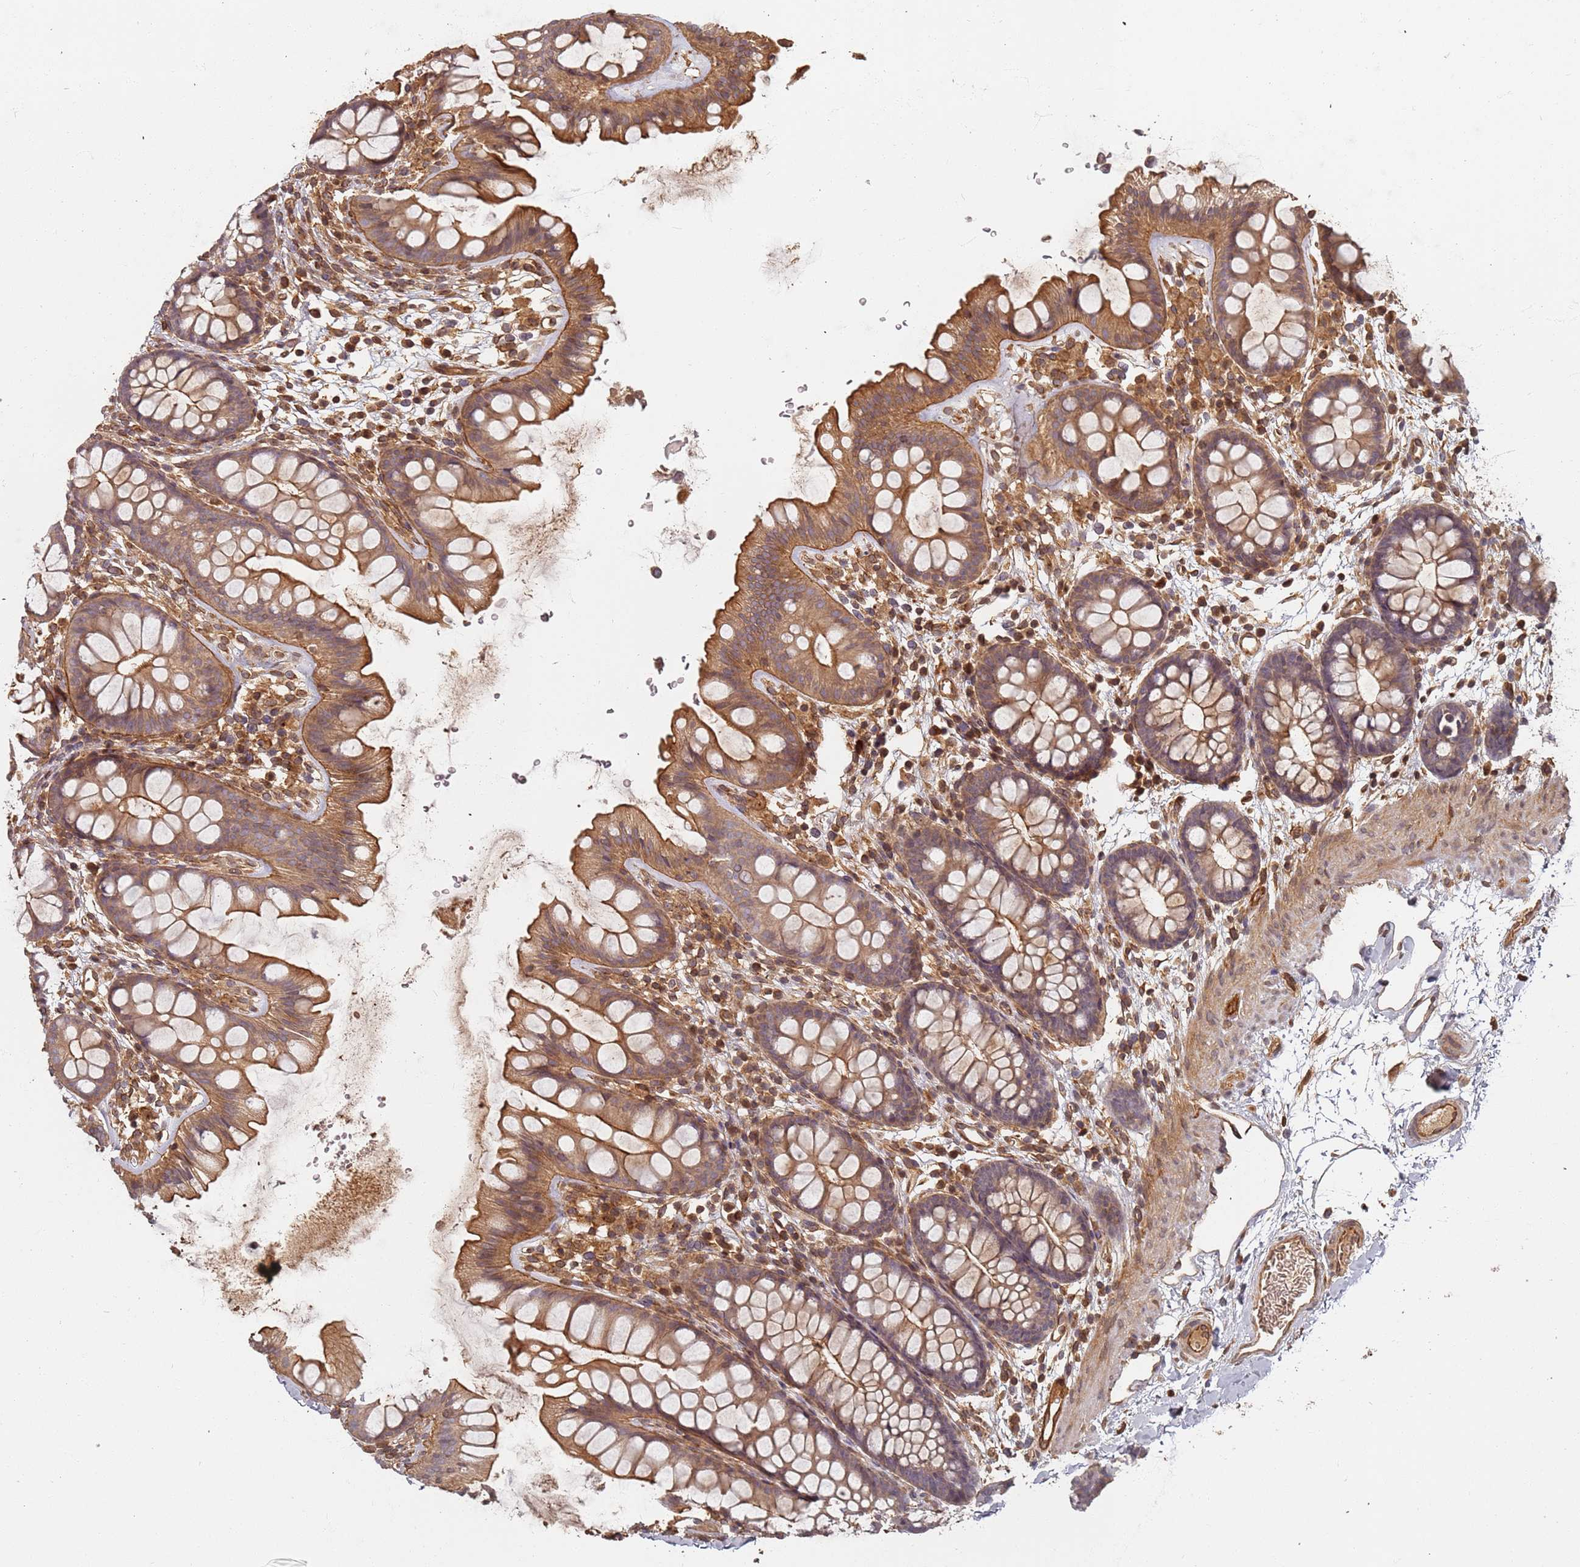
{"staining": {"intensity": "moderate", "quantity": ">75%", "location": "cytoplasmic/membranous"}, "tissue": "colon", "cell_type": "Endothelial cells", "image_type": "normal", "snomed": [{"axis": "morphology", "description": "Normal tissue, NOS"}, {"axis": "topography", "description": "Colon"}], "caption": "Protein analysis of benign colon exhibits moderate cytoplasmic/membranous expression in approximately >75% of endothelial cells.", "gene": "SDCCAG8", "patient": {"sex": "female", "age": 62}}